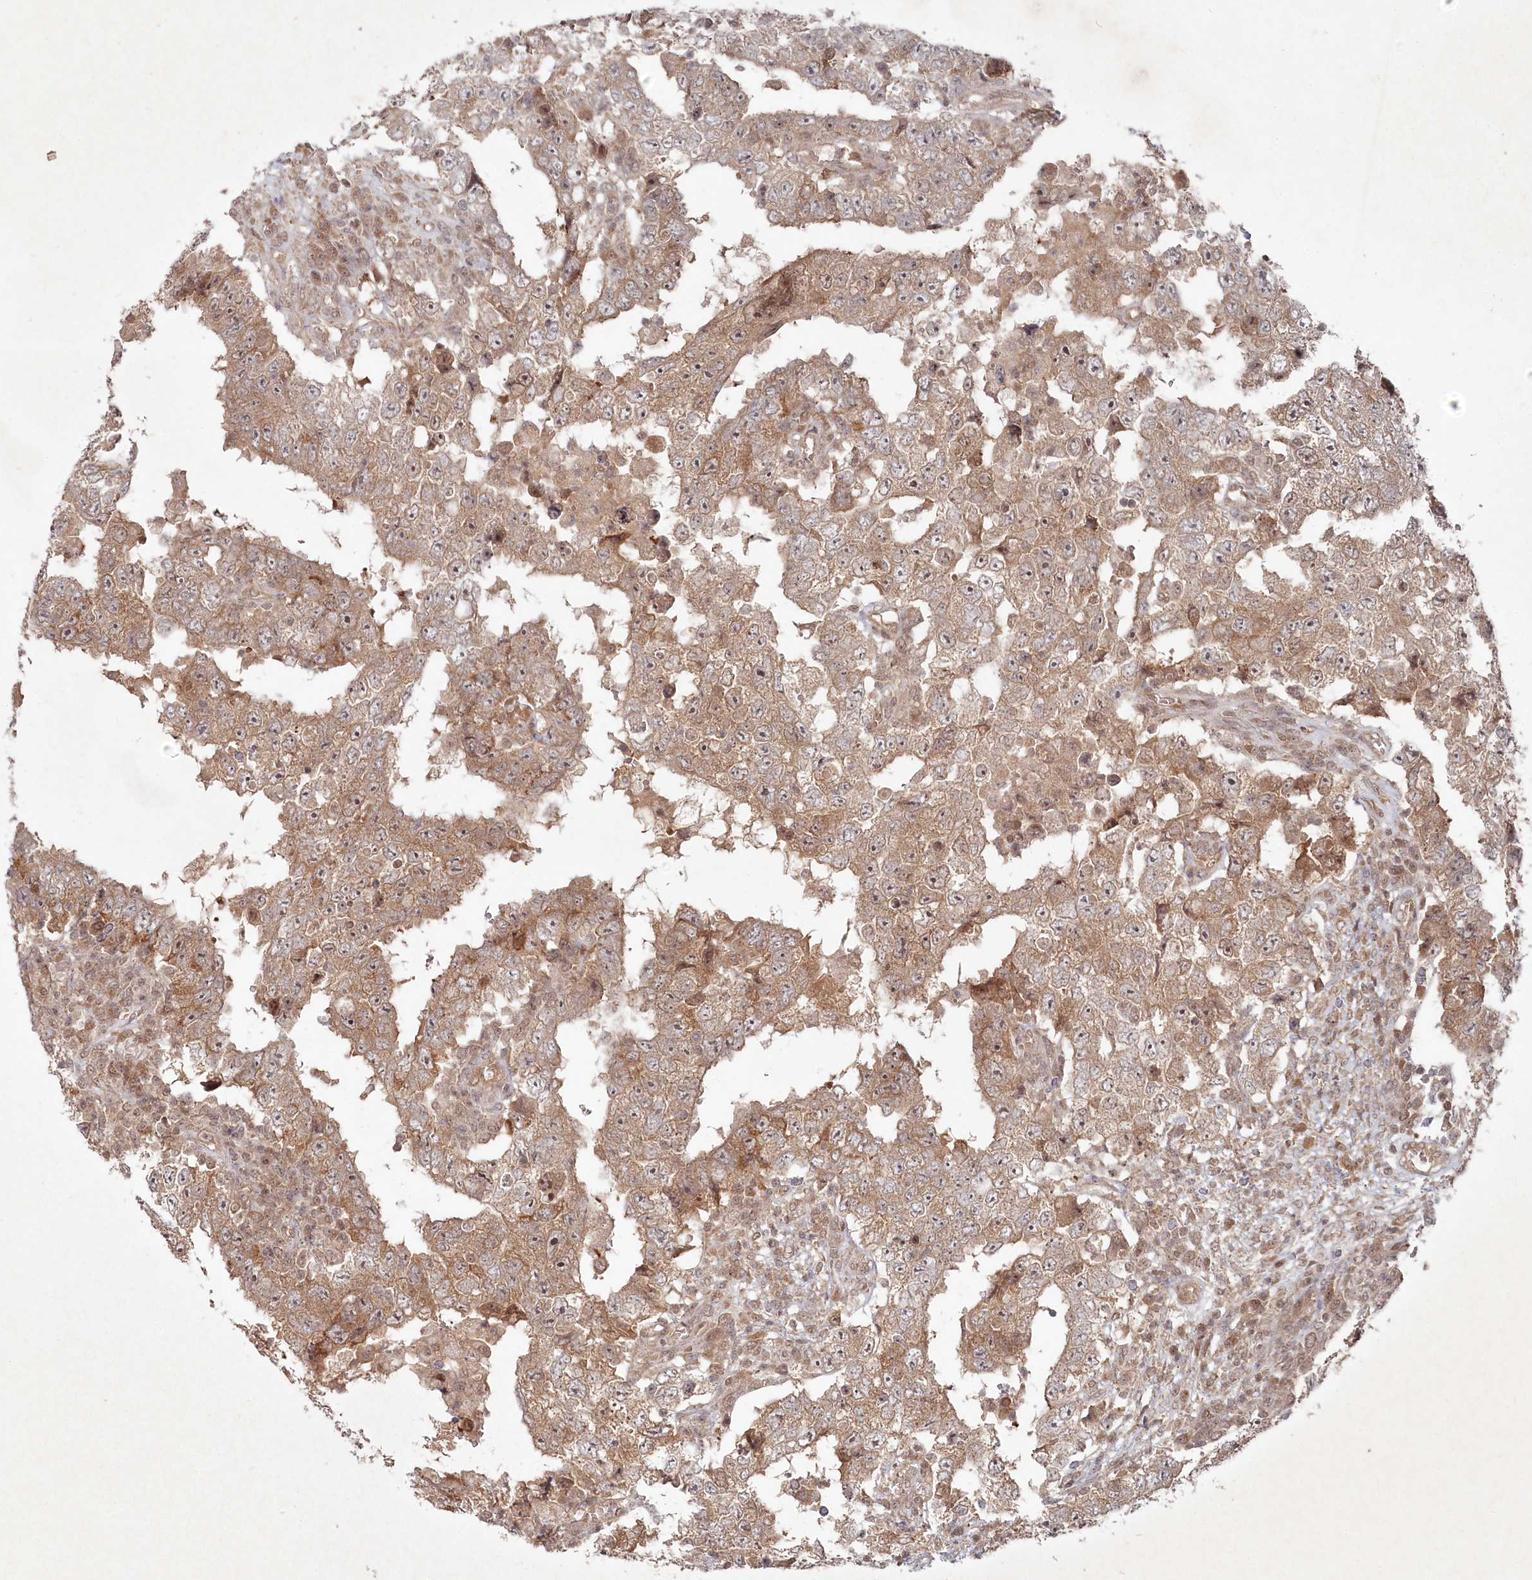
{"staining": {"intensity": "moderate", "quantity": ">75%", "location": "cytoplasmic/membranous"}, "tissue": "testis cancer", "cell_type": "Tumor cells", "image_type": "cancer", "snomed": [{"axis": "morphology", "description": "Carcinoma, Embryonal, NOS"}, {"axis": "topography", "description": "Testis"}], "caption": "A medium amount of moderate cytoplasmic/membranous staining is seen in about >75% of tumor cells in embryonal carcinoma (testis) tissue.", "gene": "FBXL17", "patient": {"sex": "male", "age": 26}}